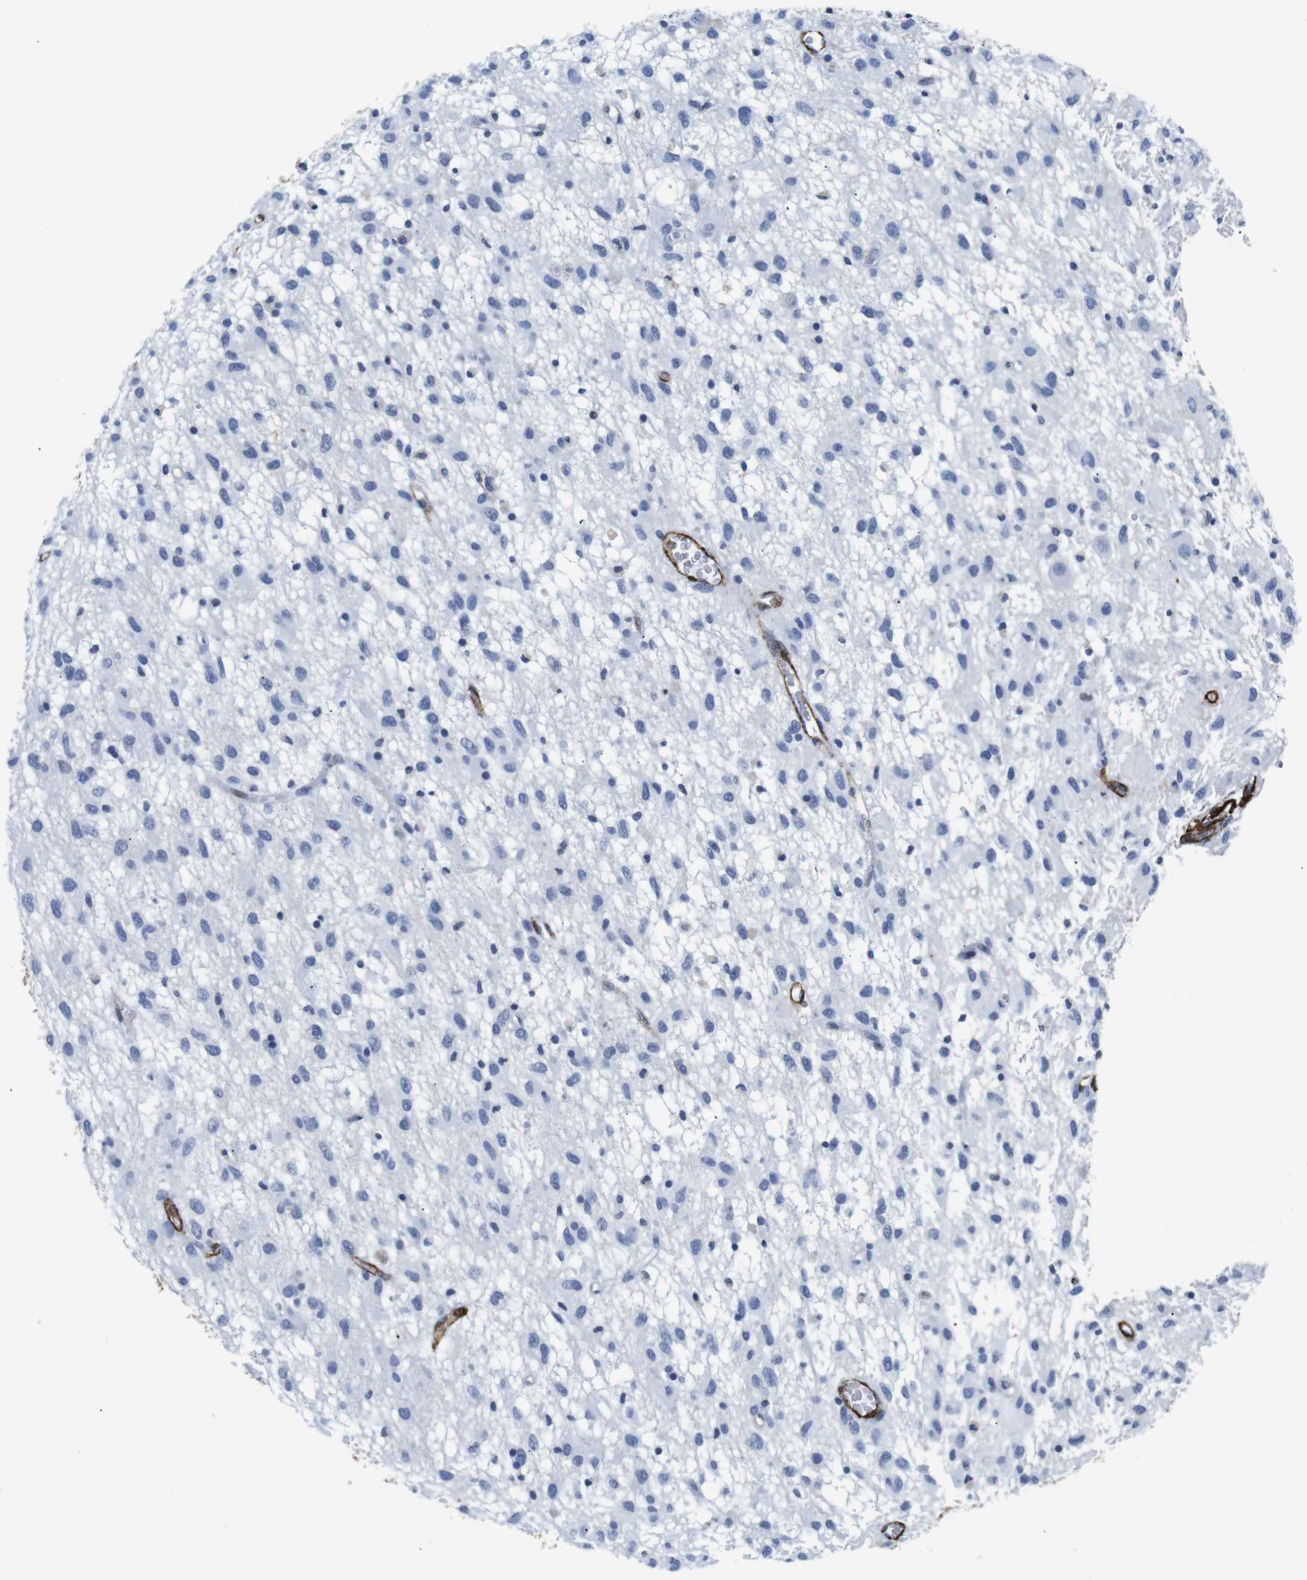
{"staining": {"intensity": "negative", "quantity": "none", "location": "none"}, "tissue": "glioma", "cell_type": "Tumor cells", "image_type": "cancer", "snomed": [{"axis": "morphology", "description": "Glioma, malignant, Low grade"}, {"axis": "topography", "description": "Brain"}], "caption": "This is an IHC histopathology image of glioma. There is no staining in tumor cells.", "gene": "ACTA2", "patient": {"sex": "male", "age": 77}}